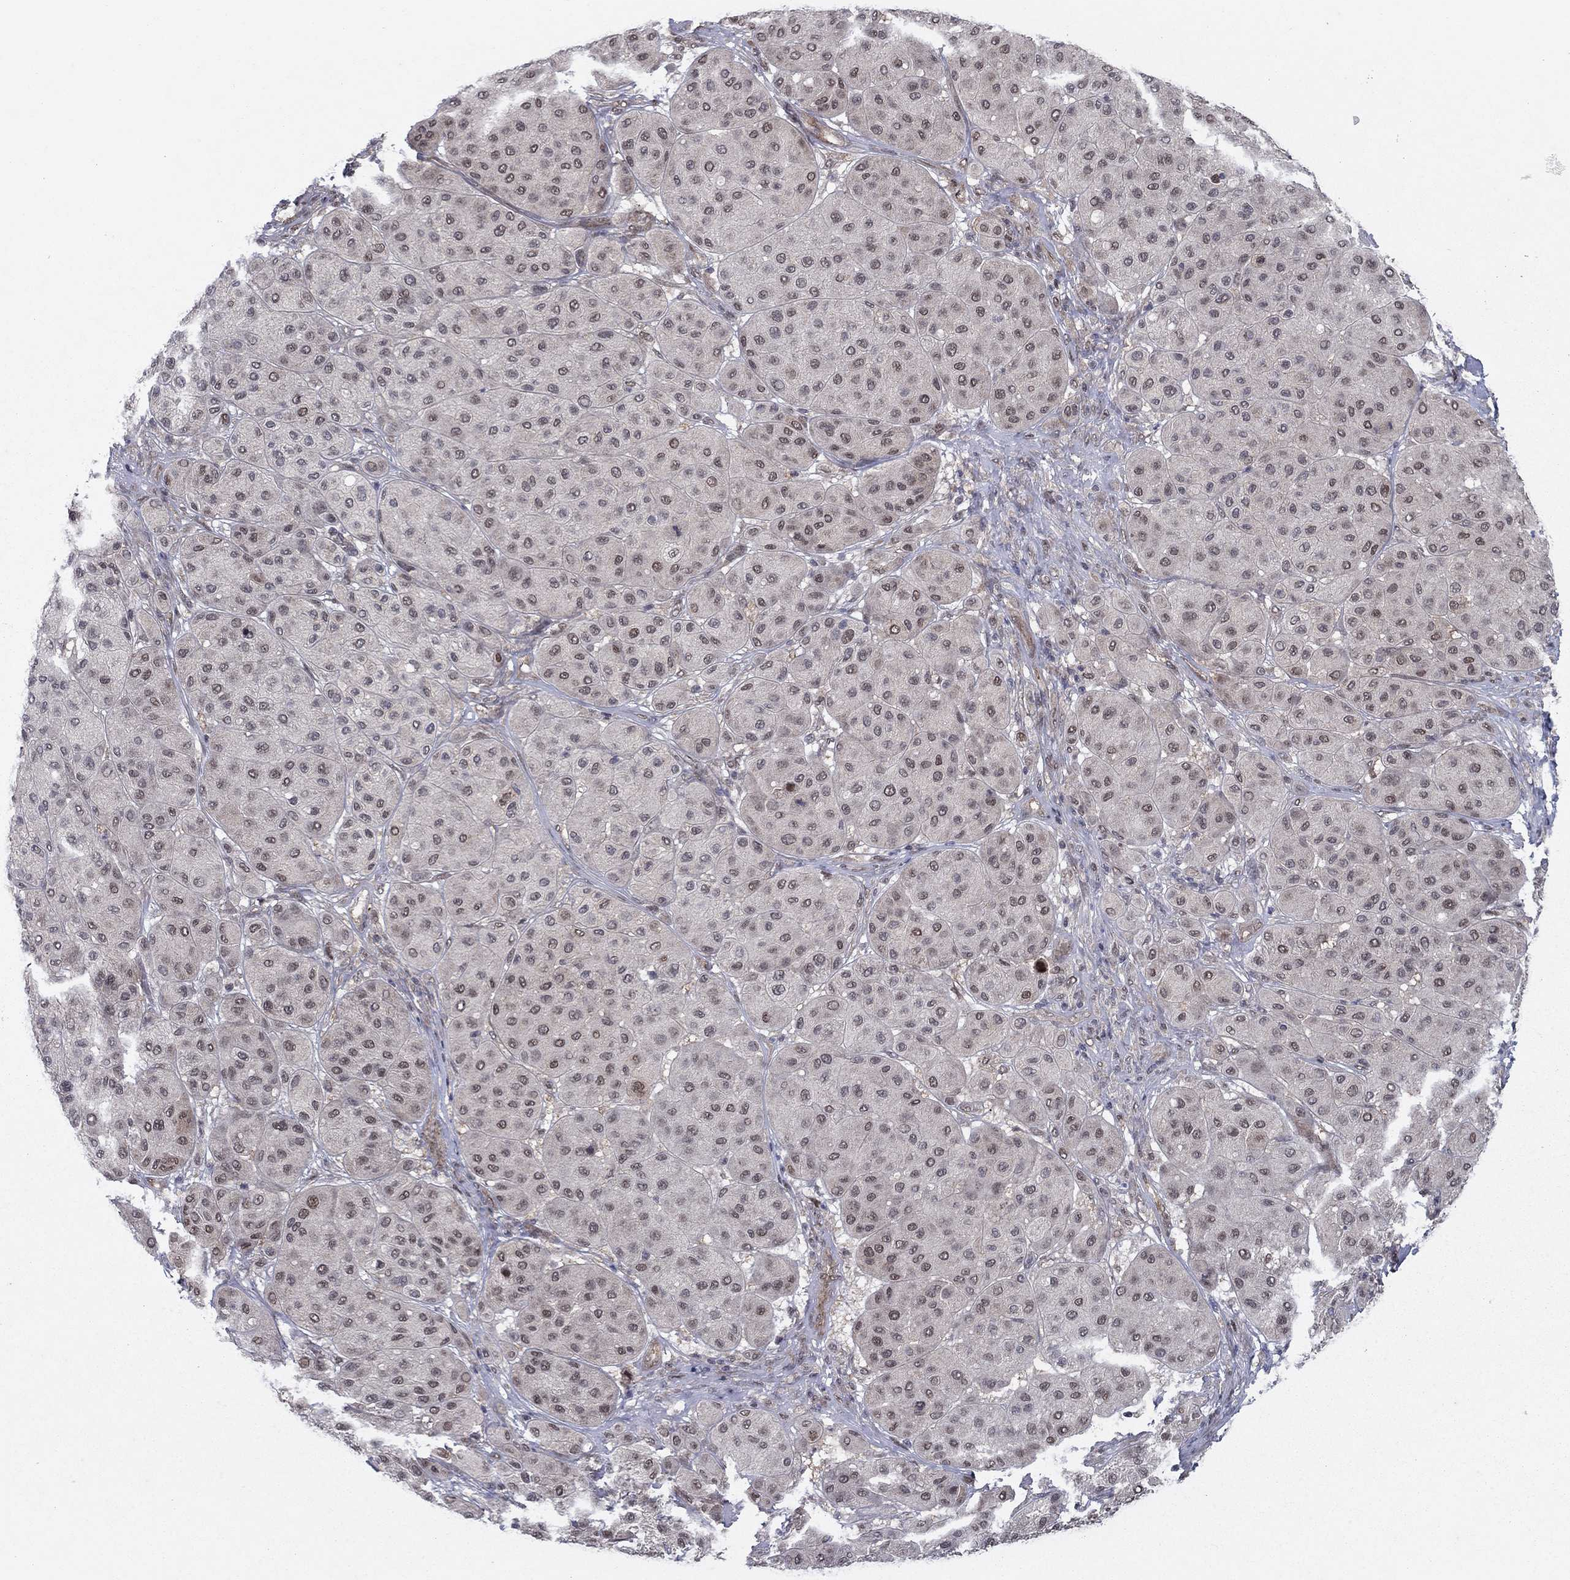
{"staining": {"intensity": "negative", "quantity": "none", "location": "none"}, "tissue": "melanoma", "cell_type": "Tumor cells", "image_type": "cancer", "snomed": [{"axis": "morphology", "description": "Malignant melanoma, Metastatic site"}, {"axis": "topography", "description": "Smooth muscle"}], "caption": "IHC of melanoma reveals no staining in tumor cells.", "gene": "PSMC1", "patient": {"sex": "male", "age": 41}}